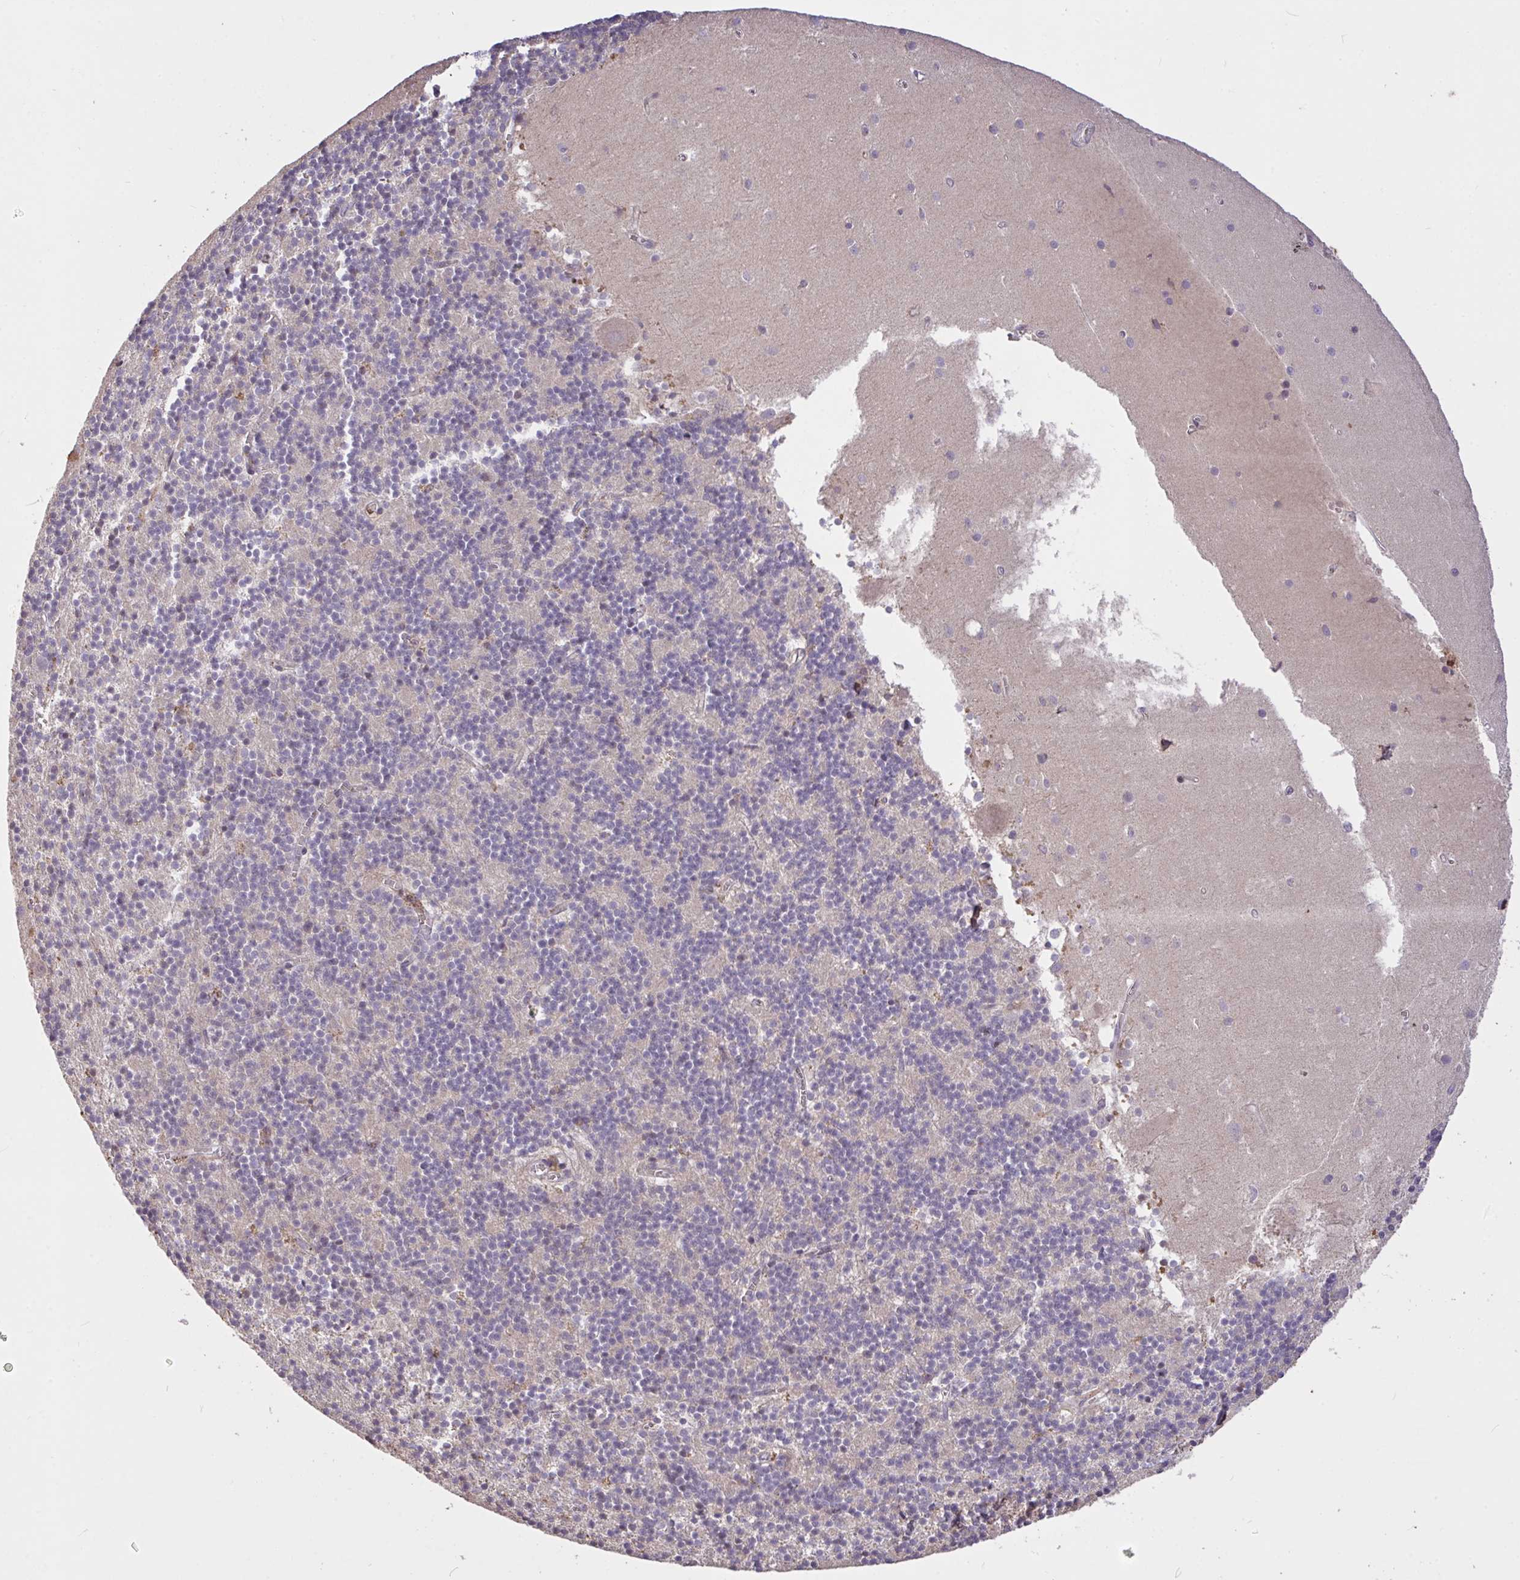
{"staining": {"intensity": "negative", "quantity": "none", "location": "none"}, "tissue": "cerebellum", "cell_type": "Cells in granular layer", "image_type": "normal", "snomed": [{"axis": "morphology", "description": "Normal tissue, NOS"}, {"axis": "topography", "description": "Cerebellum"}], "caption": "This is a photomicrograph of immunohistochemistry (IHC) staining of unremarkable cerebellum, which shows no positivity in cells in granular layer. The staining is performed using DAB (3,3'-diaminobenzidine) brown chromogen with nuclei counter-stained in using hematoxylin.", "gene": "FCER1A", "patient": {"sex": "male", "age": 54}}